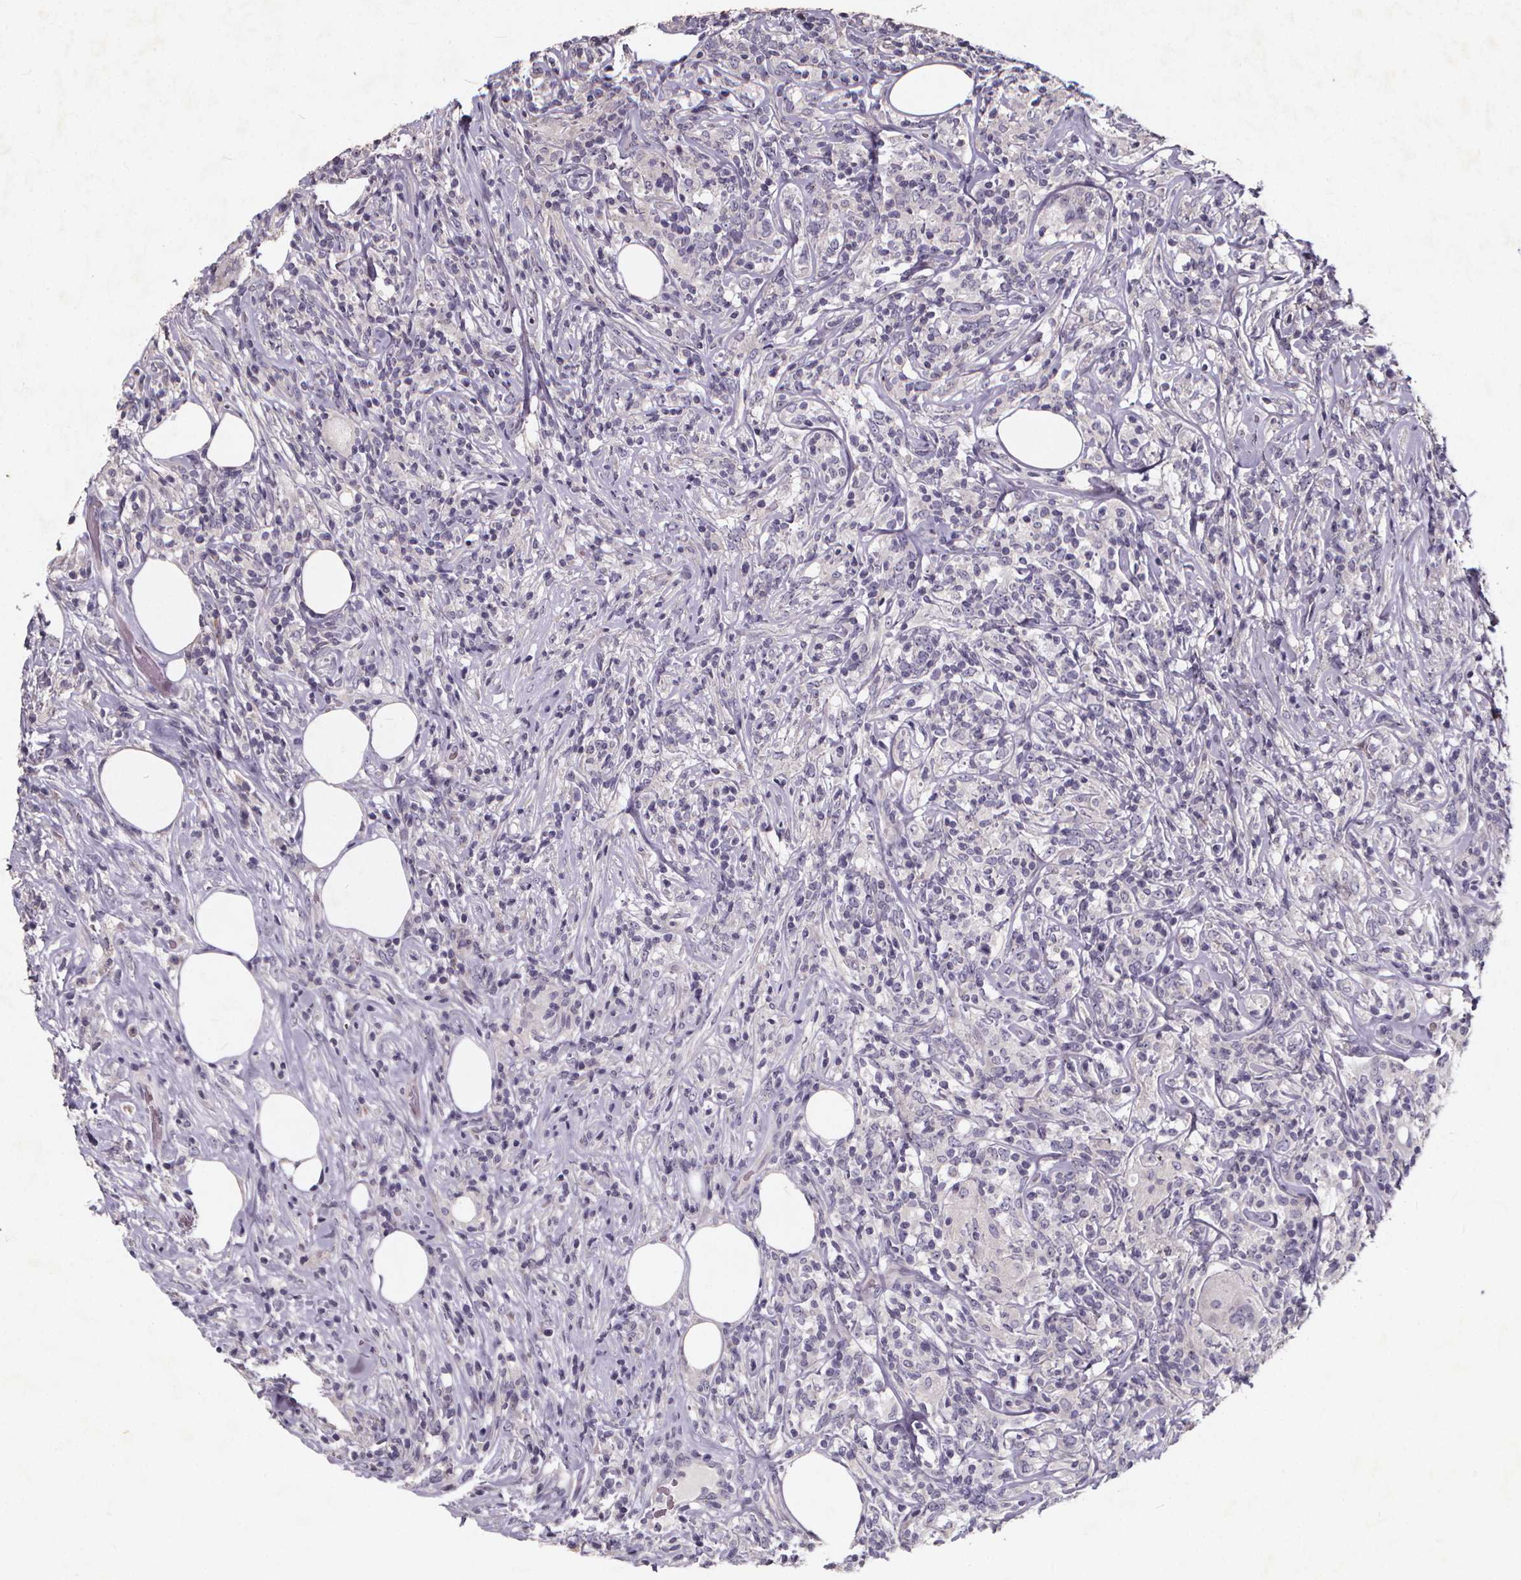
{"staining": {"intensity": "negative", "quantity": "none", "location": "none"}, "tissue": "lymphoma", "cell_type": "Tumor cells", "image_type": "cancer", "snomed": [{"axis": "morphology", "description": "Malignant lymphoma, non-Hodgkin's type, High grade"}, {"axis": "topography", "description": "Lymph node"}], "caption": "A high-resolution photomicrograph shows immunohistochemistry staining of lymphoma, which shows no significant expression in tumor cells. Brightfield microscopy of immunohistochemistry stained with DAB (3,3'-diaminobenzidine) (brown) and hematoxylin (blue), captured at high magnification.", "gene": "TSPAN14", "patient": {"sex": "female", "age": 84}}